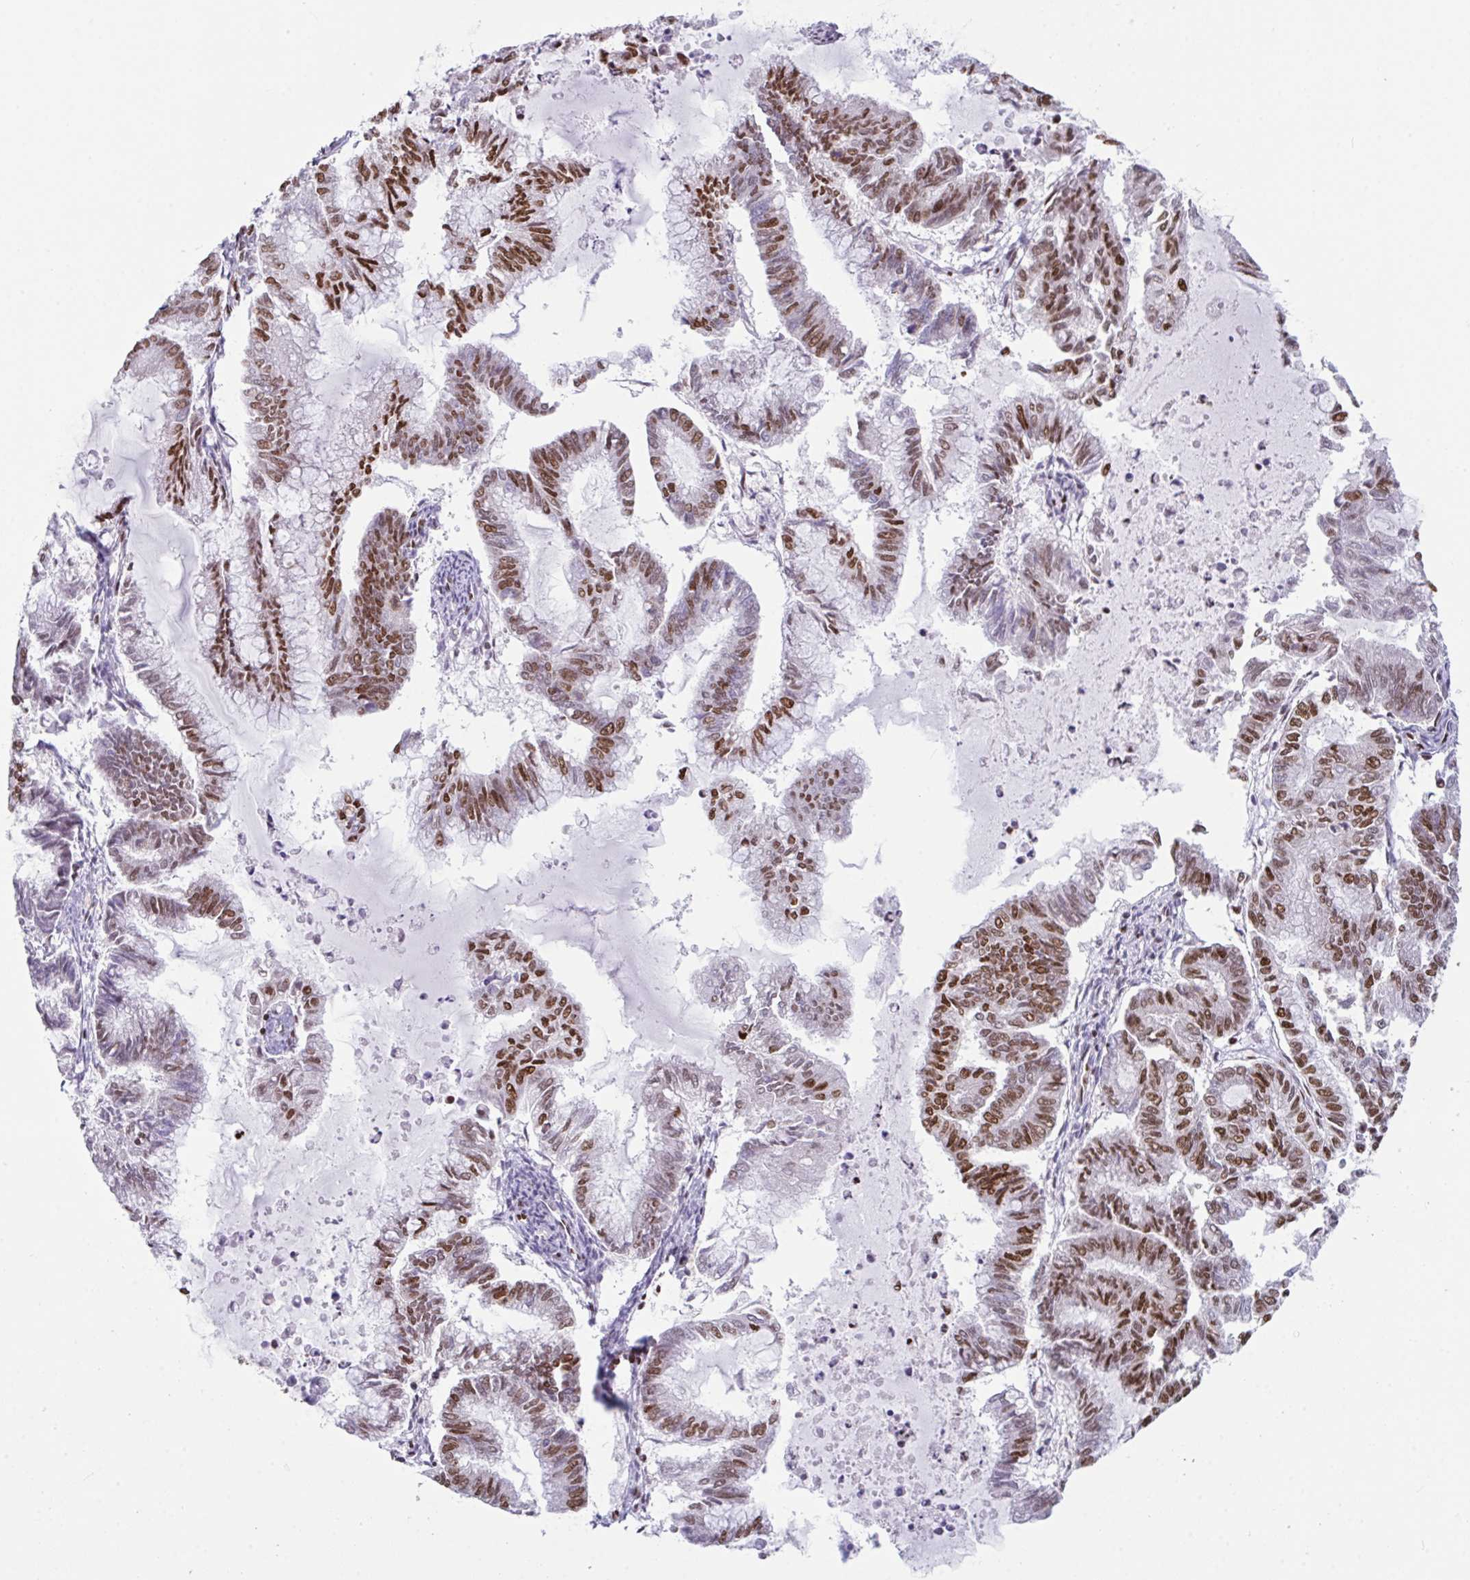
{"staining": {"intensity": "strong", "quantity": "25%-75%", "location": "nuclear"}, "tissue": "endometrial cancer", "cell_type": "Tumor cells", "image_type": "cancer", "snomed": [{"axis": "morphology", "description": "Adenocarcinoma, NOS"}, {"axis": "topography", "description": "Endometrium"}], "caption": "A brown stain labels strong nuclear staining of a protein in human adenocarcinoma (endometrial) tumor cells.", "gene": "CLP1", "patient": {"sex": "female", "age": 79}}